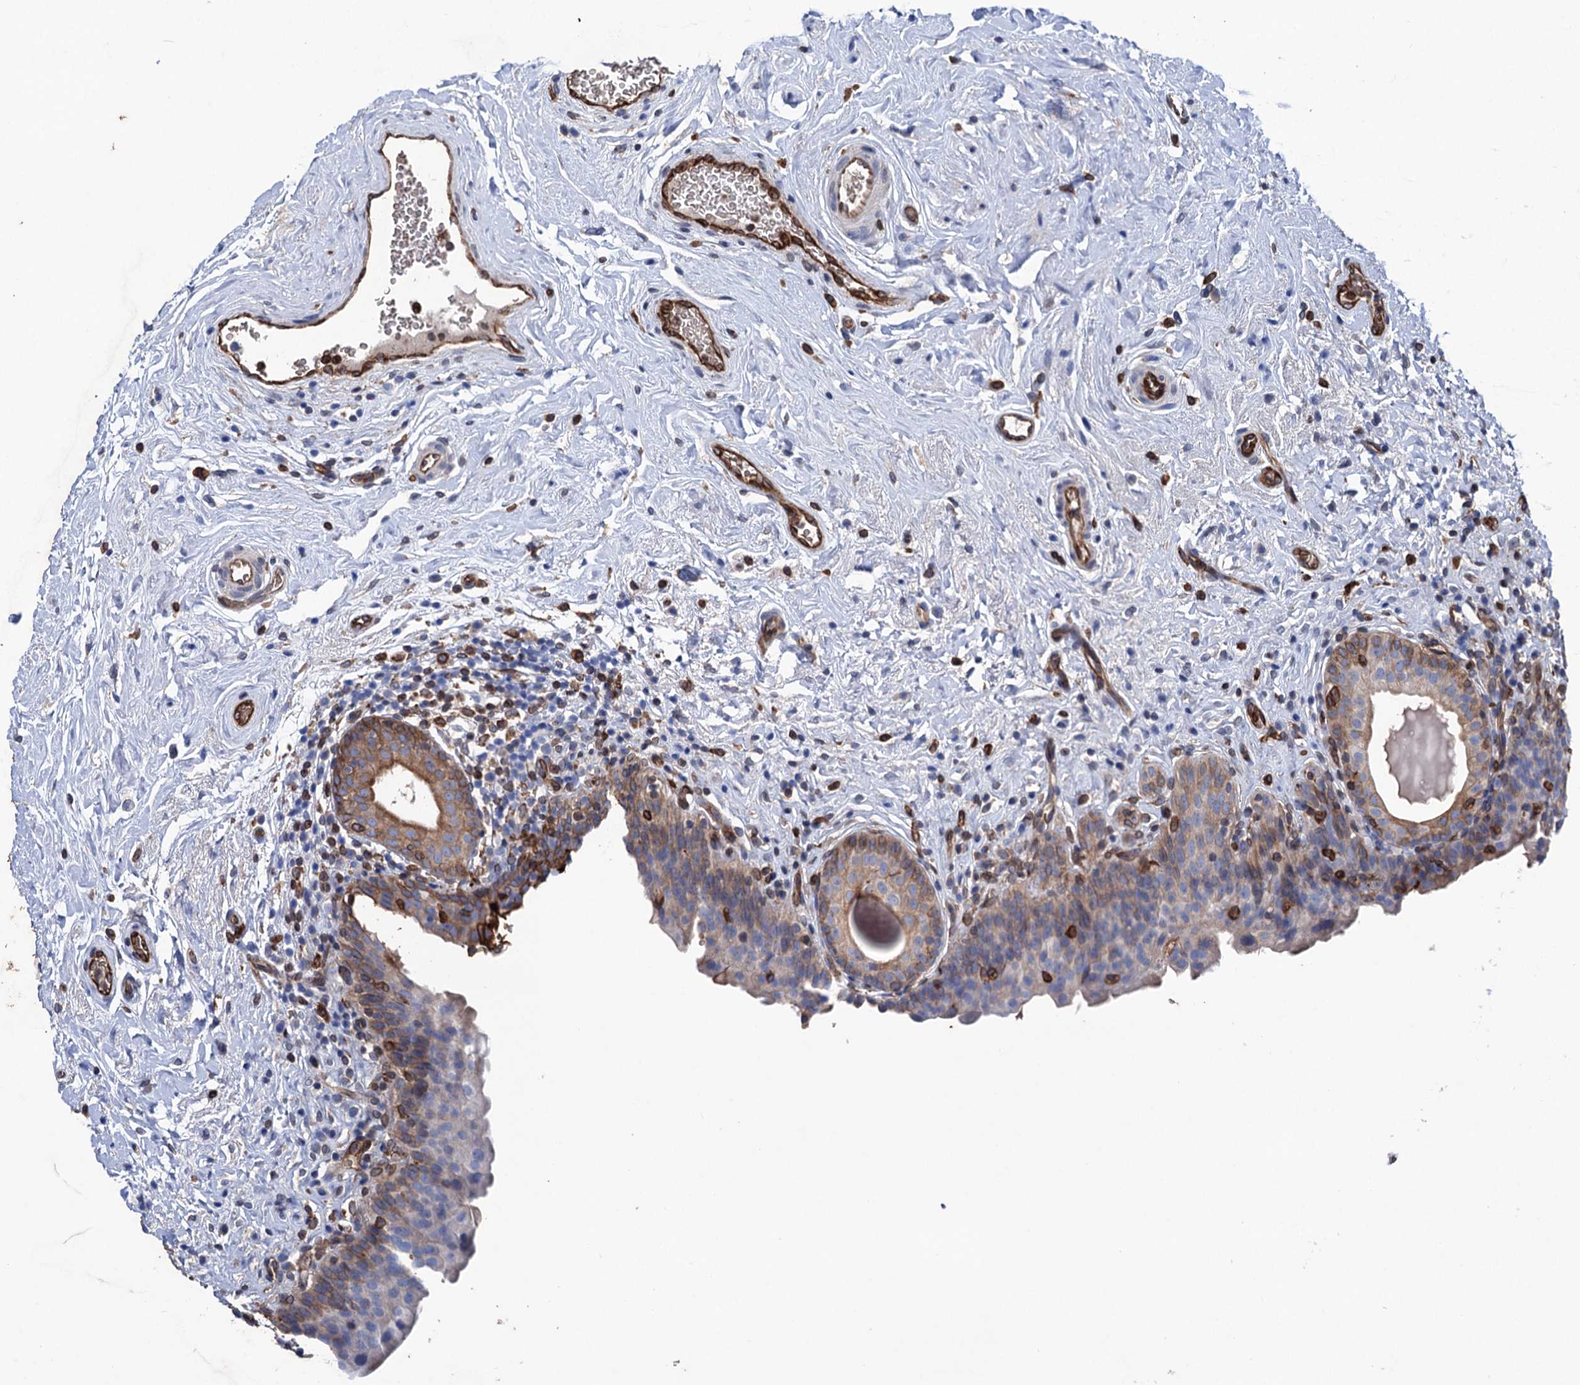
{"staining": {"intensity": "weak", "quantity": "25%-75%", "location": "cytoplasmic/membranous"}, "tissue": "urinary bladder", "cell_type": "Urothelial cells", "image_type": "normal", "snomed": [{"axis": "morphology", "description": "Normal tissue, NOS"}, {"axis": "topography", "description": "Urinary bladder"}], "caption": "Normal urinary bladder demonstrates weak cytoplasmic/membranous expression in about 25%-75% of urothelial cells Immunohistochemistry stains the protein of interest in brown and the nuclei are stained blue..", "gene": "STING1", "patient": {"sex": "male", "age": 83}}